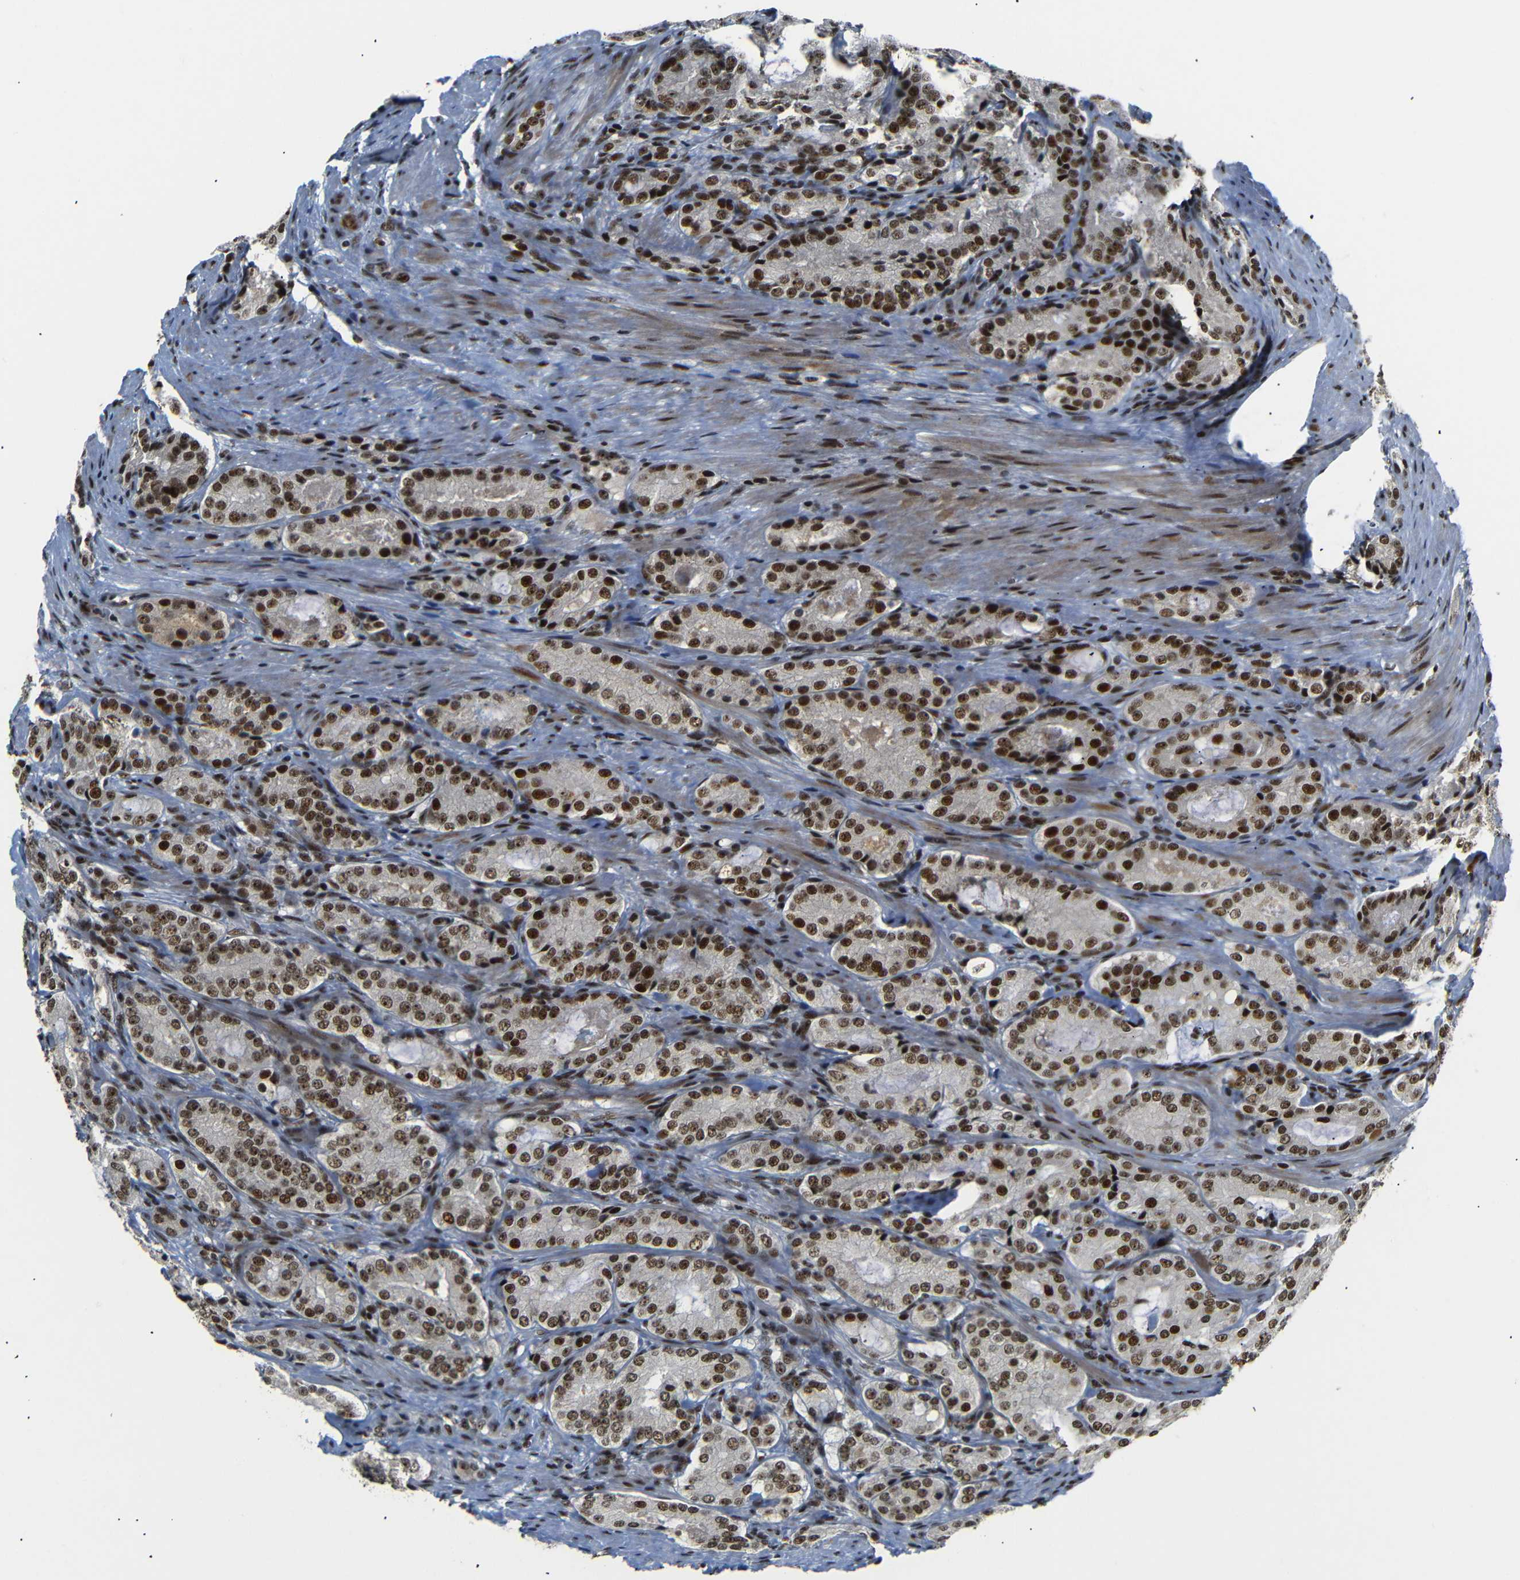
{"staining": {"intensity": "strong", "quantity": ">75%", "location": "nuclear"}, "tissue": "prostate cancer", "cell_type": "Tumor cells", "image_type": "cancer", "snomed": [{"axis": "morphology", "description": "Adenocarcinoma, High grade"}, {"axis": "topography", "description": "Prostate"}], "caption": "The immunohistochemical stain highlights strong nuclear positivity in tumor cells of high-grade adenocarcinoma (prostate) tissue. Using DAB (brown) and hematoxylin (blue) stains, captured at high magnification using brightfield microscopy.", "gene": "SETDB2", "patient": {"sex": "male", "age": 72}}